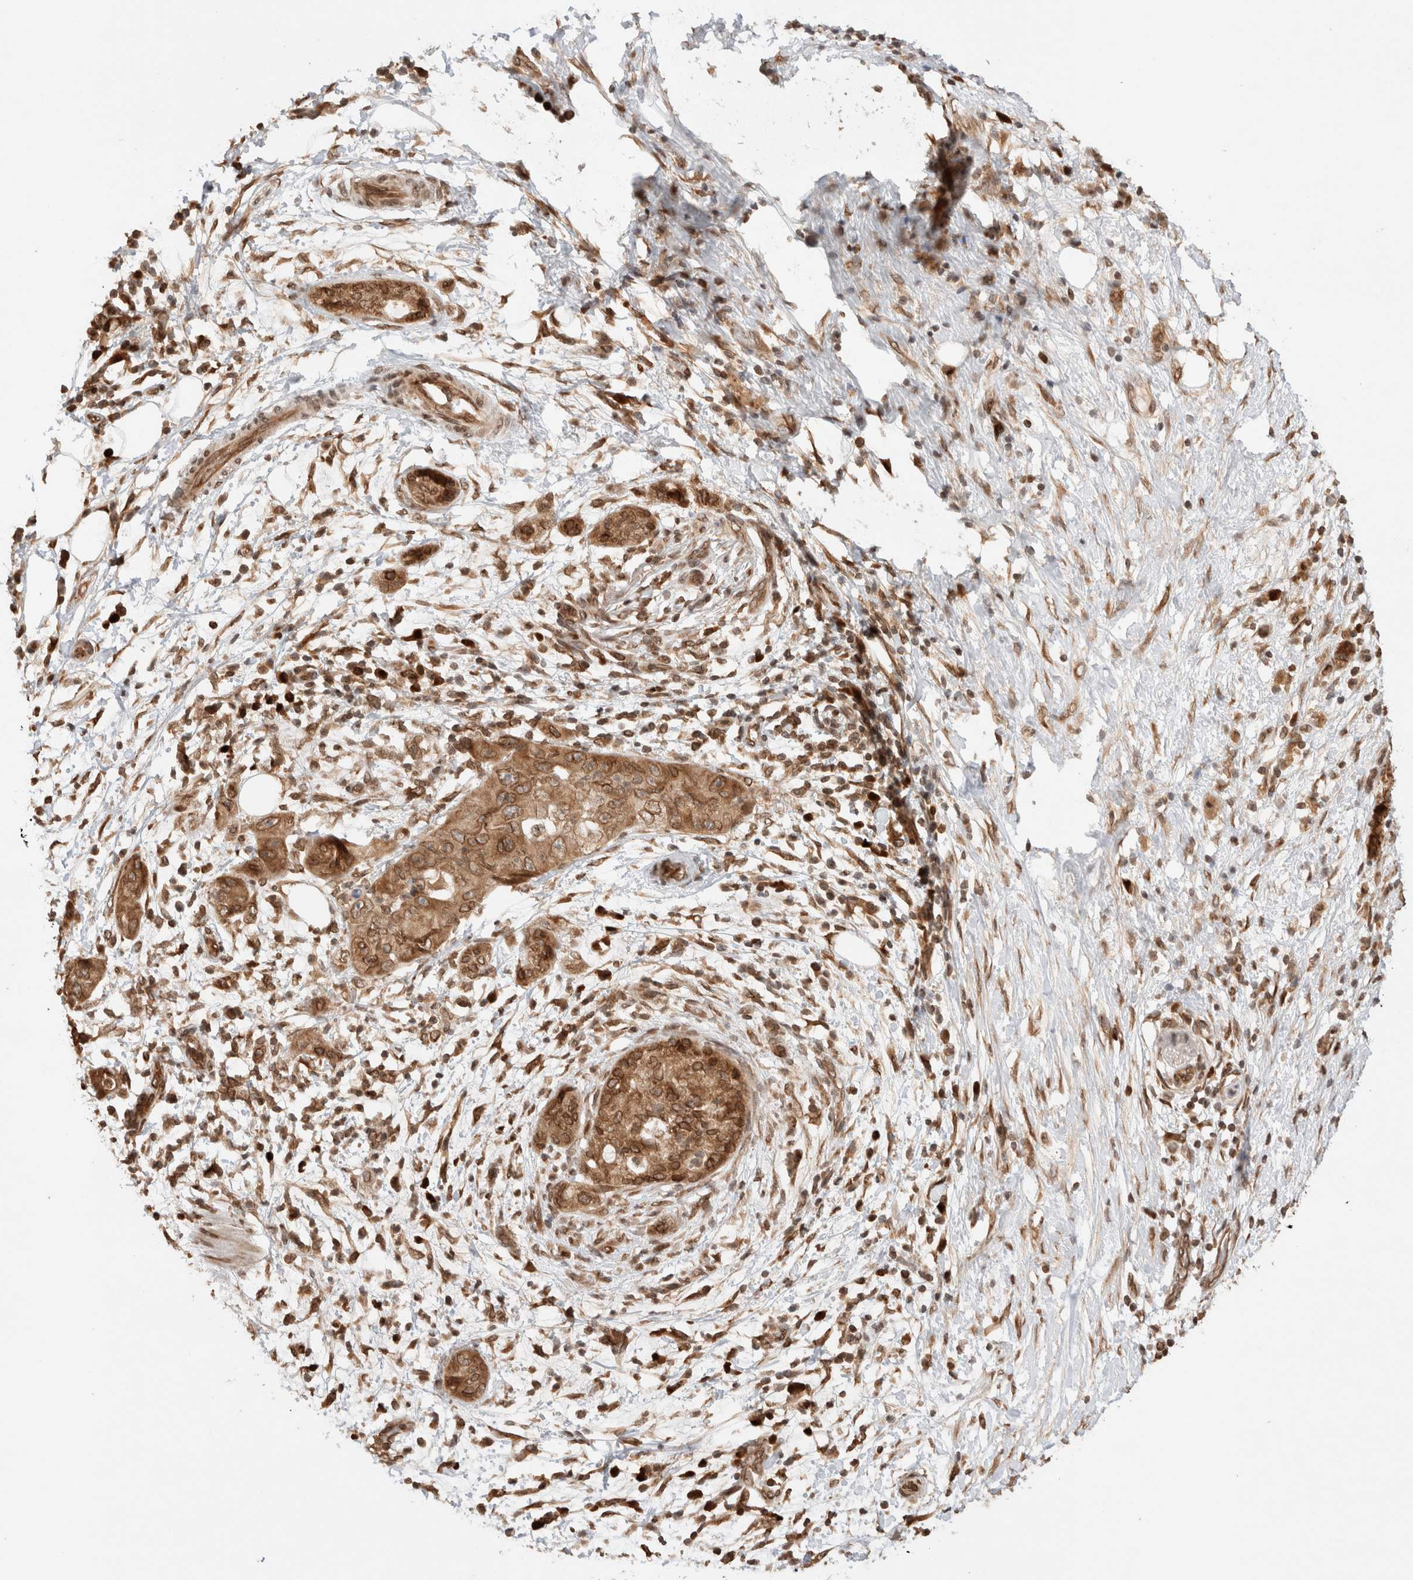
{"staining": {"intensity": "moderate", "quantity": ">75%", "location": "cytoplasmic/membranous,nuclear"}, "tissue": "pancreatic cancer", "cell_type": "Tumor cells", "image_type": "cancer", "snomed": [{"axis": "morphology", "description": "Adenocarcinoma, NOS"}, {"axis": "topography", "description": "Pancreas"}], "caption": "Immunohistochemistry (IHC) micrograph of neoplastic tissue: human adenocarcinoma (pancreatic) stained using IHC exhibits medium levels of moderate protein expression localized specifically in the cytoplasmic/membranous and nuclear of tumor cells, appearing as a cytoplasmic/membranous and nuclear brown color.", "gene": "TPR", "patient": {"sex": "female", "age": 78}}